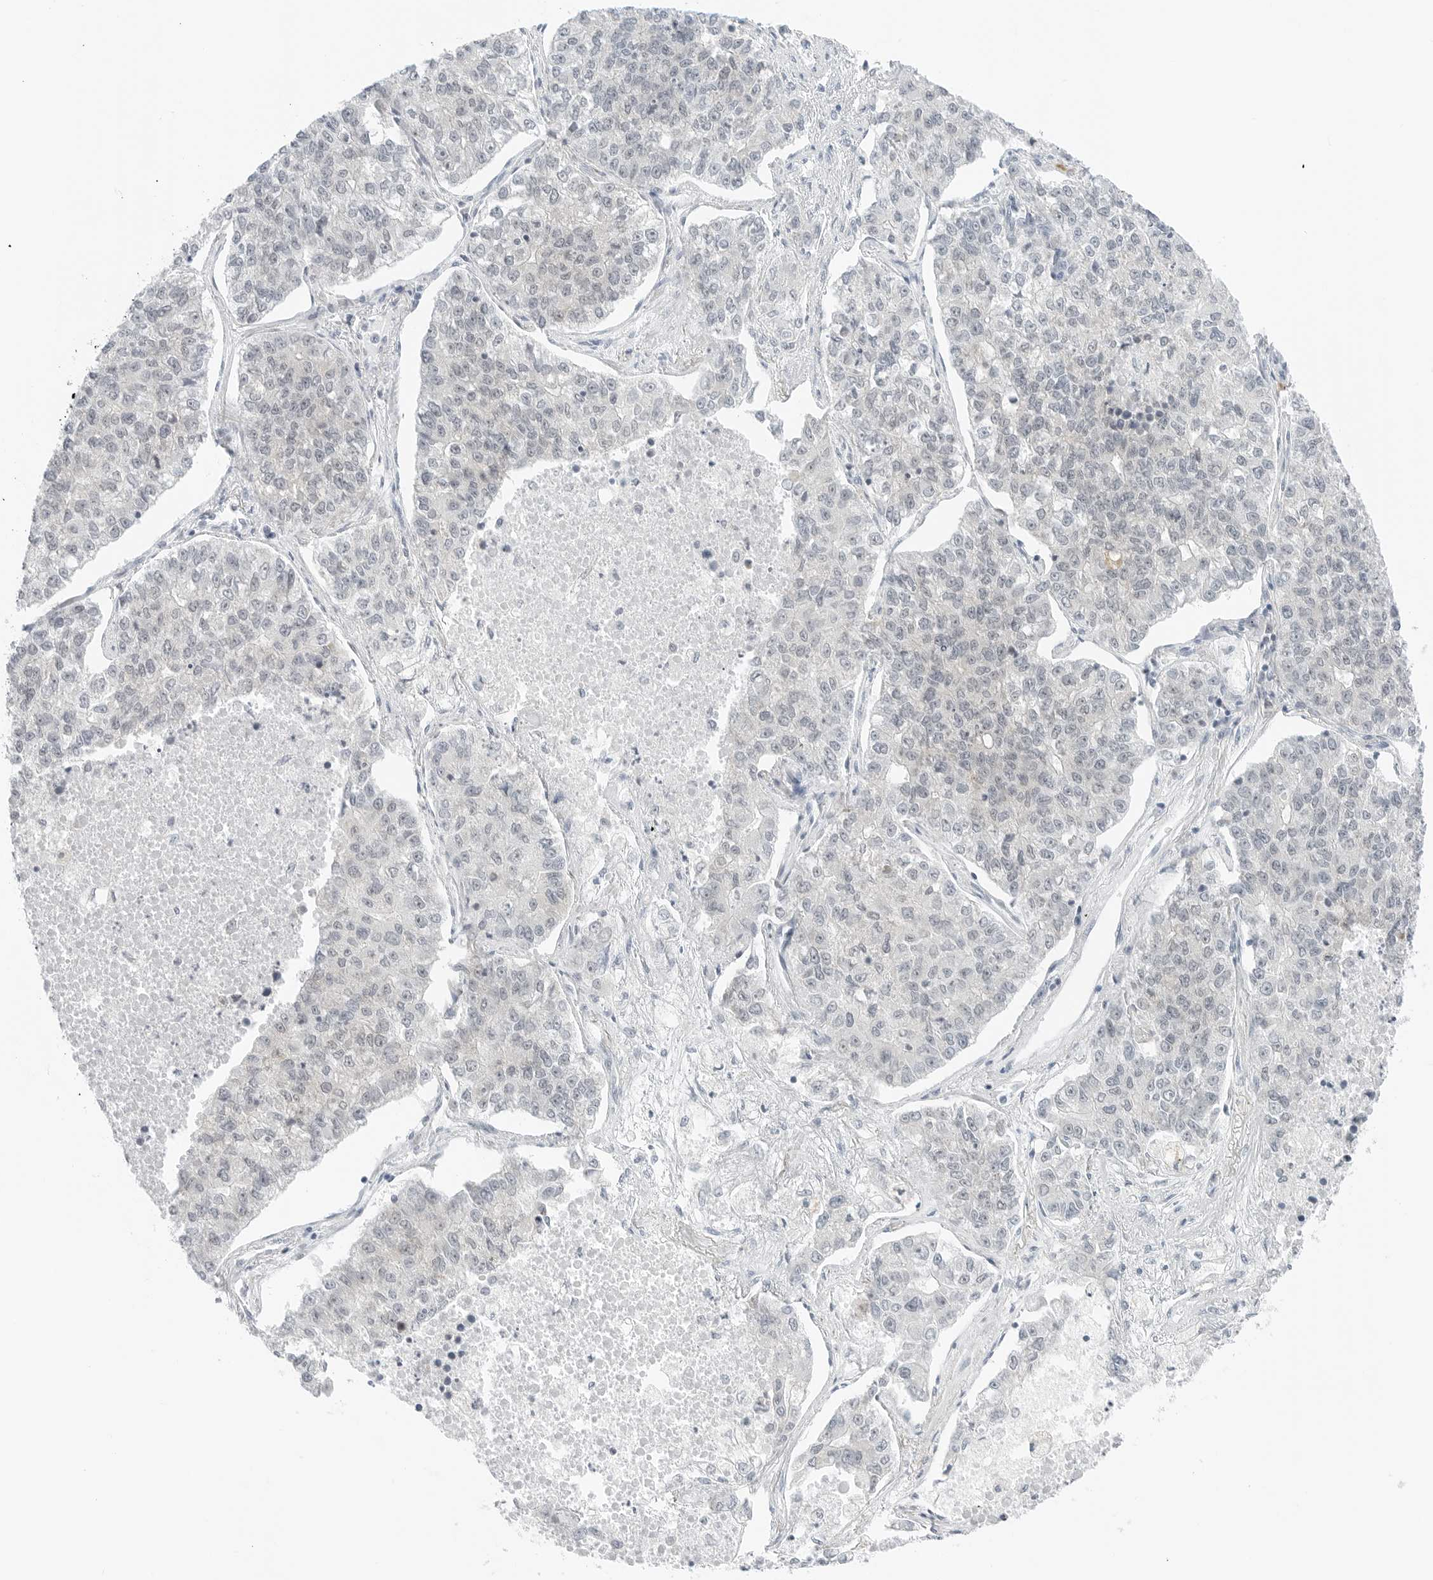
{"staining": {"intensity": "negative", "quantity": "none", "location": "none"}, "tissue": "lung cancer", "cell_type": "Tumor cells", "image_type": "cancer", "snomed": [{"axis": "morphology", "description": "Adenocarcinoma, NOS"}, {"axis": "topography", "description": "Lung"}], "caption": "Lung cancer was stained to show a protein in brown. There is no significant expression in tumor cells.", "gene": "CCSAP", "patient": {"sex": "male", "age": 49}}